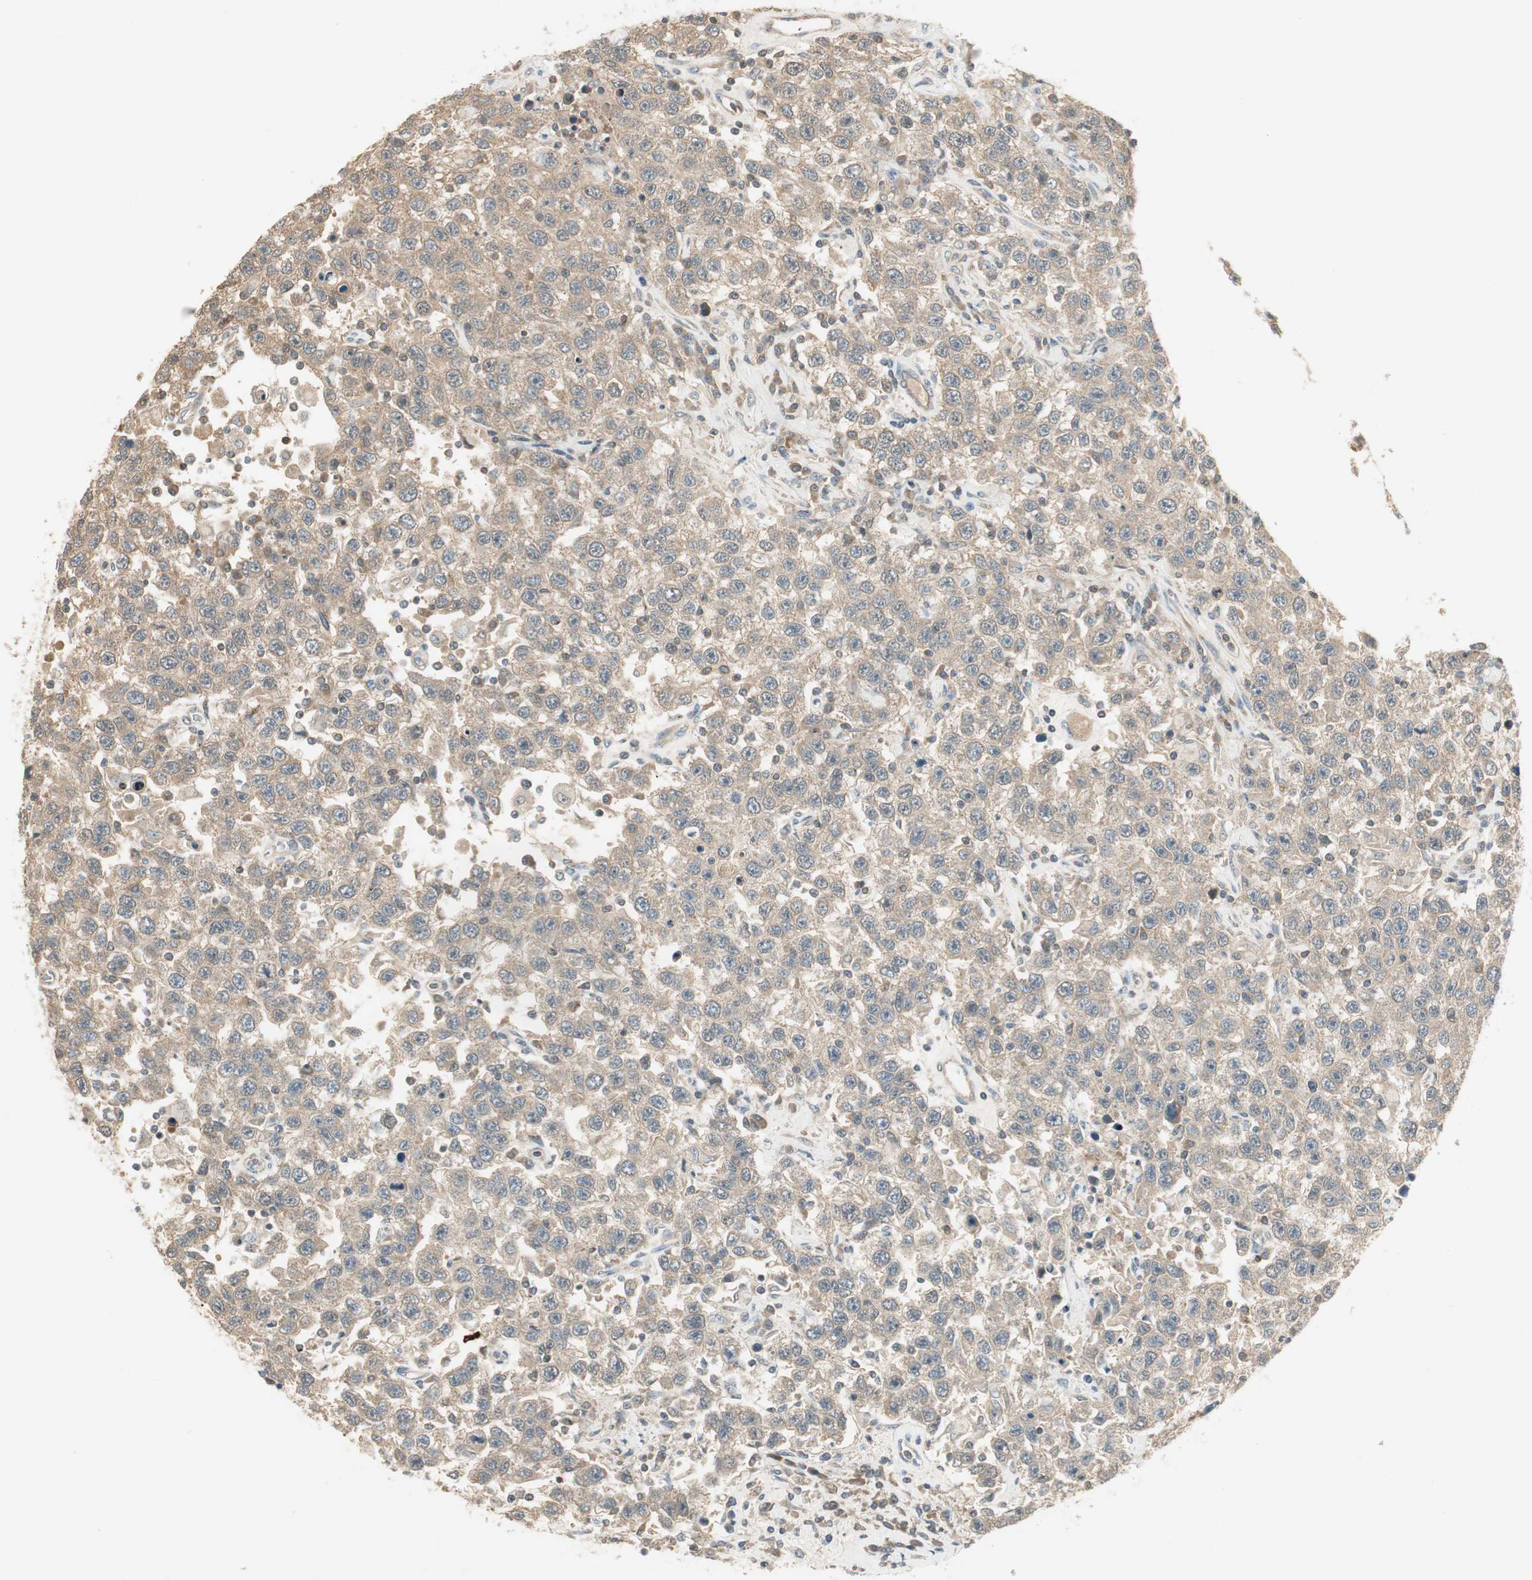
{"staining": {"intensity": "weak", "quantity": ">75%", "location": "cytoplasmic/membranous"}, "tissue": "testis cancer", "cell_type": "Tumor cells", "image_type": "cancer", "snomed": [{"axis": "morphology", "description": "Seminoma, NOS"}, {"axis": "topography", "description": "Testis"}], "caption": "Weak cytoplasmic/membranous protein expression is identified in about >75% of tumor cells in testis cancer. (Stains: DAB in brown, nuclei in blue, Microscopy: brightfield microscopy at high magnification).", "gene": "USP2", "patient": {"sex": "male", "age": 41}}